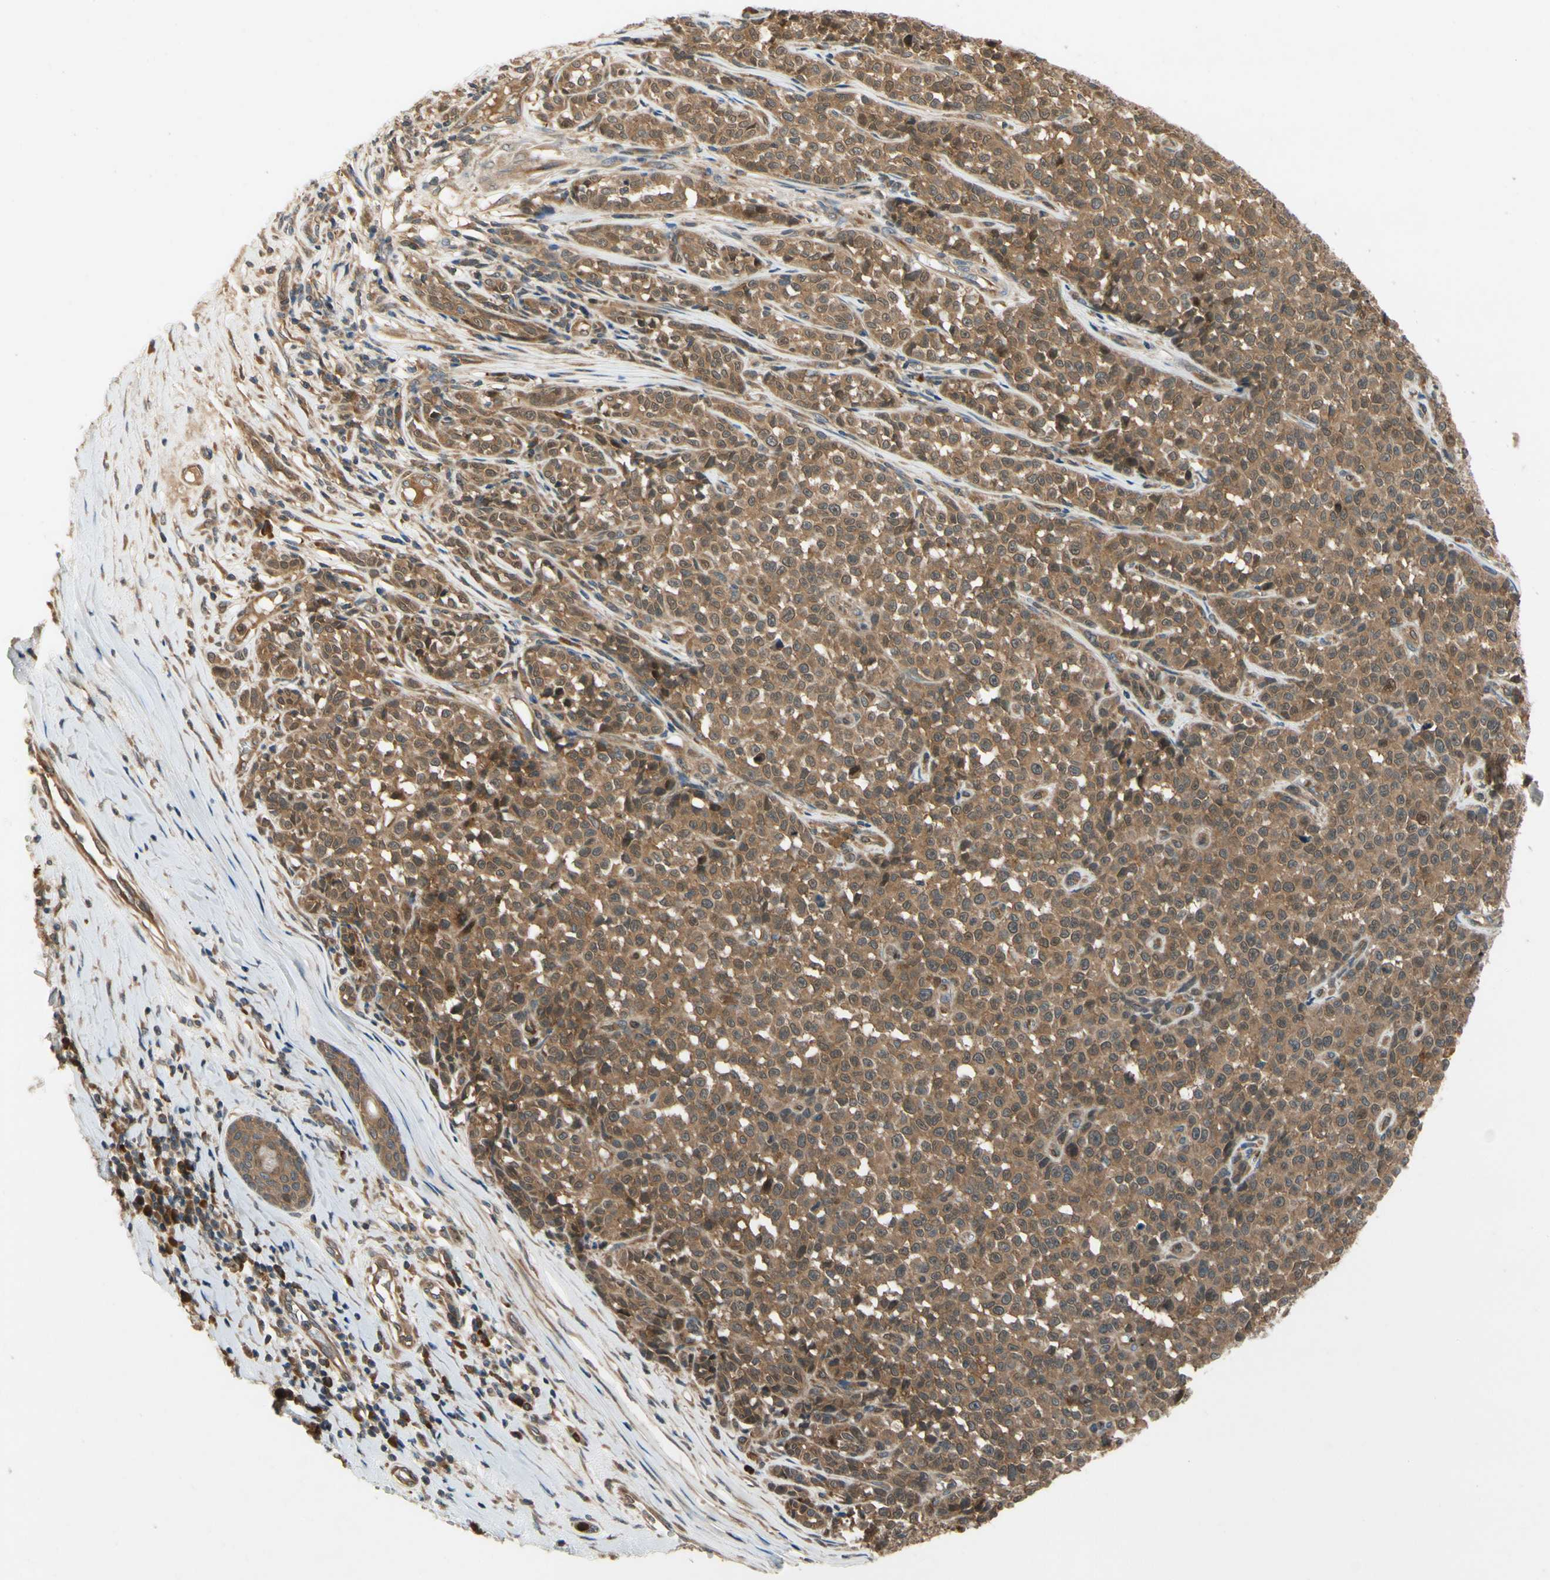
{"staining": {"intensity": "moderate", "quantity": ">75%", "location": "cytoplasmic/membranous"}, "tissue": "melanoma", "cell_type": "Tumor cells", "image_type": "cancer", "snomed": [{"axis": "morphology", "description": "Malignant melanoma, NOS"}, {"axis": "topography", "description": "Skin"}], "caption": "The image exhibits immunohistochemical staining of malignant melanoma. There is moderate cytoplasmic/membranous staining is identified in about >75% of tumor cells.", "gene": "TDRP", "patient": {"sex": "female", "age": 82}}